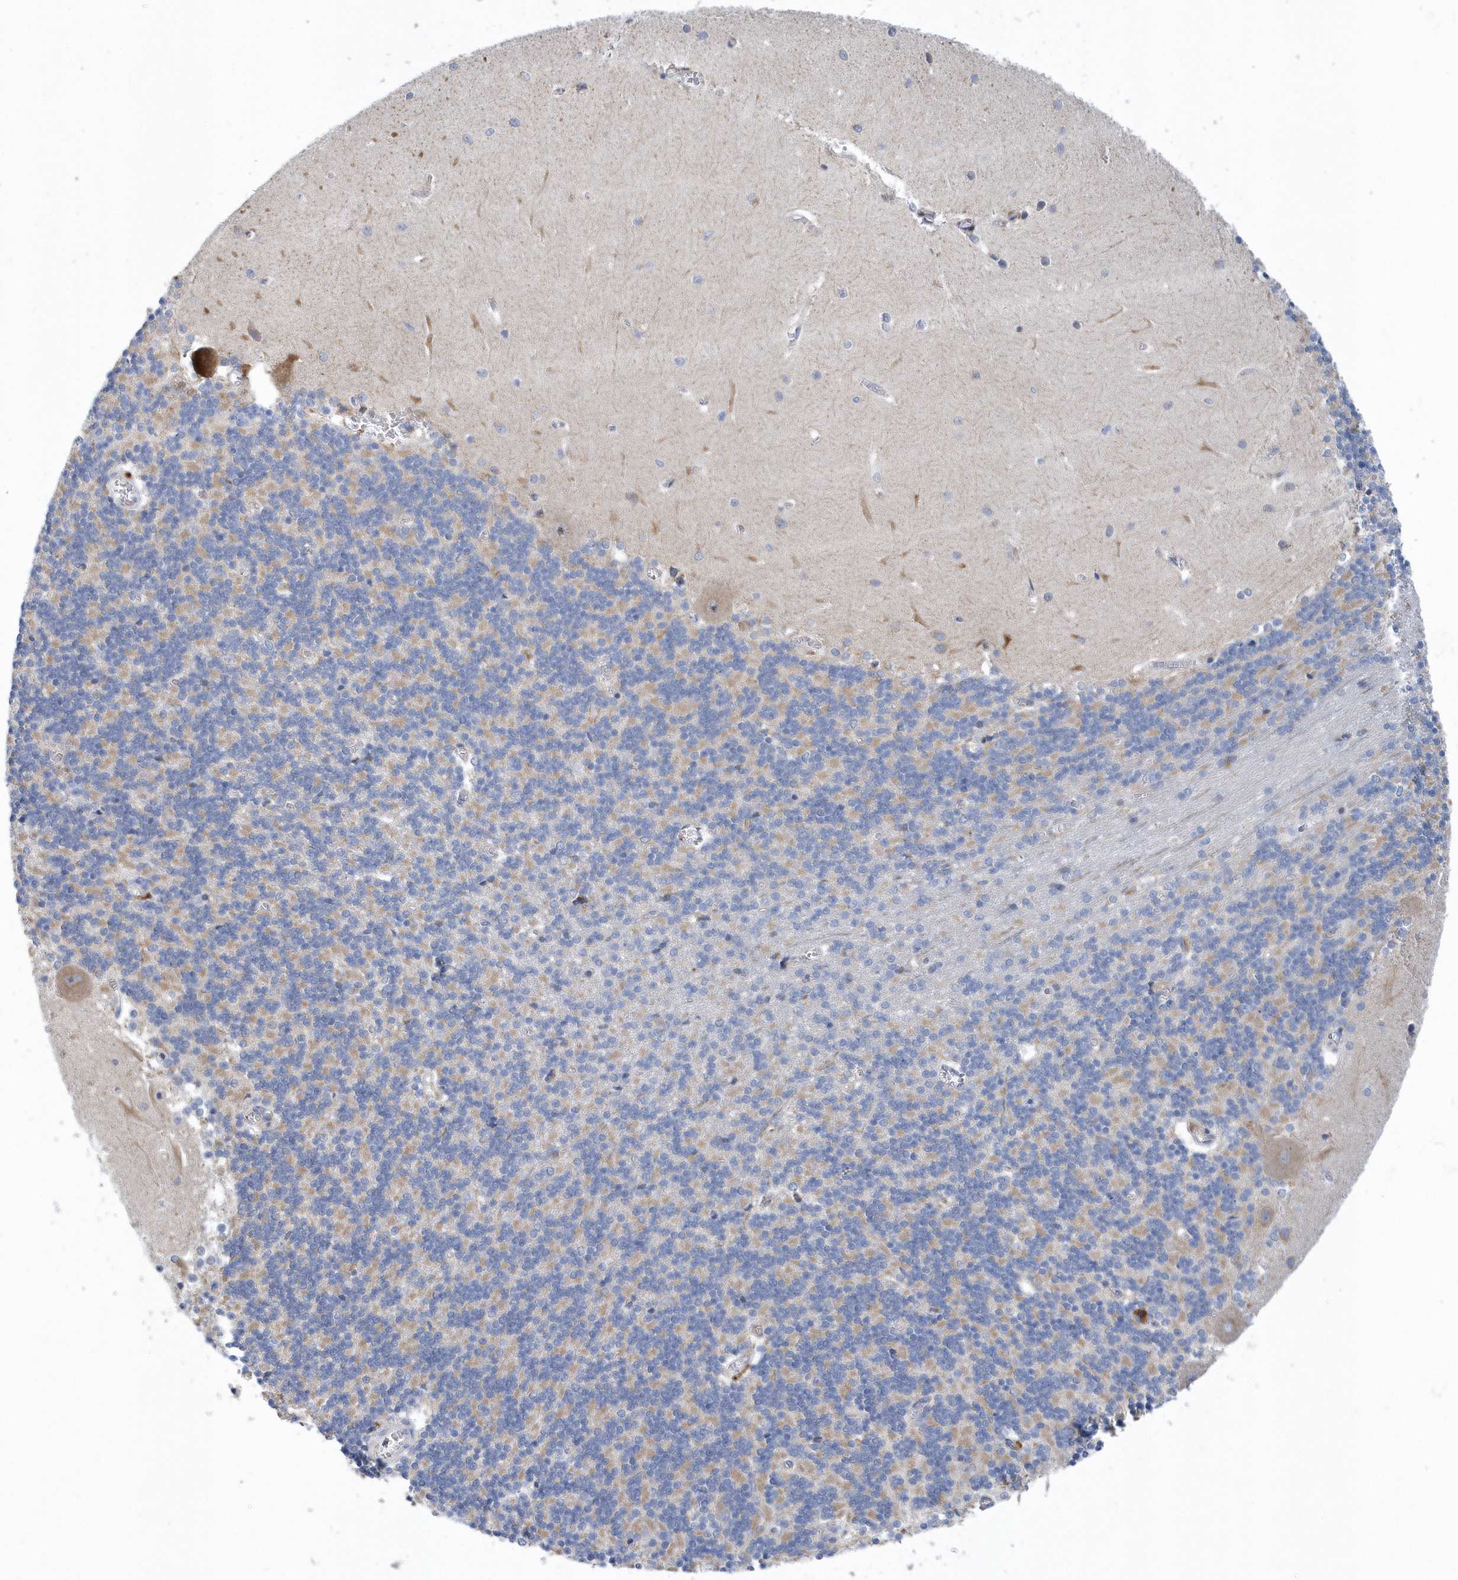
{"staining": {"intensity": "moderate", "quantity": "<25%", "location": "cytoplasmic/membranous"}, "tissue": "cerebellum", "cell_type": "Cells in granular layer", "image_type": "normal", "snomed": [{"axis": "morphology", "description": "Normal tissue, NOS"}, {"axis": "topography", "description": "Cerebellum"}], "caption": "Immunohistochemistry (DAB (3,3'-diaminobenzidine)) staining of unremarkable human cerebellum exhibits moderate cytoplasmic/membranous protein expression in about <25% of cells in granular layer. (DAB = brown stain, brightfield microscopy at high magnification).", "gene": "VWA5B2", "patient": {"sex": "male", "age": 37}}